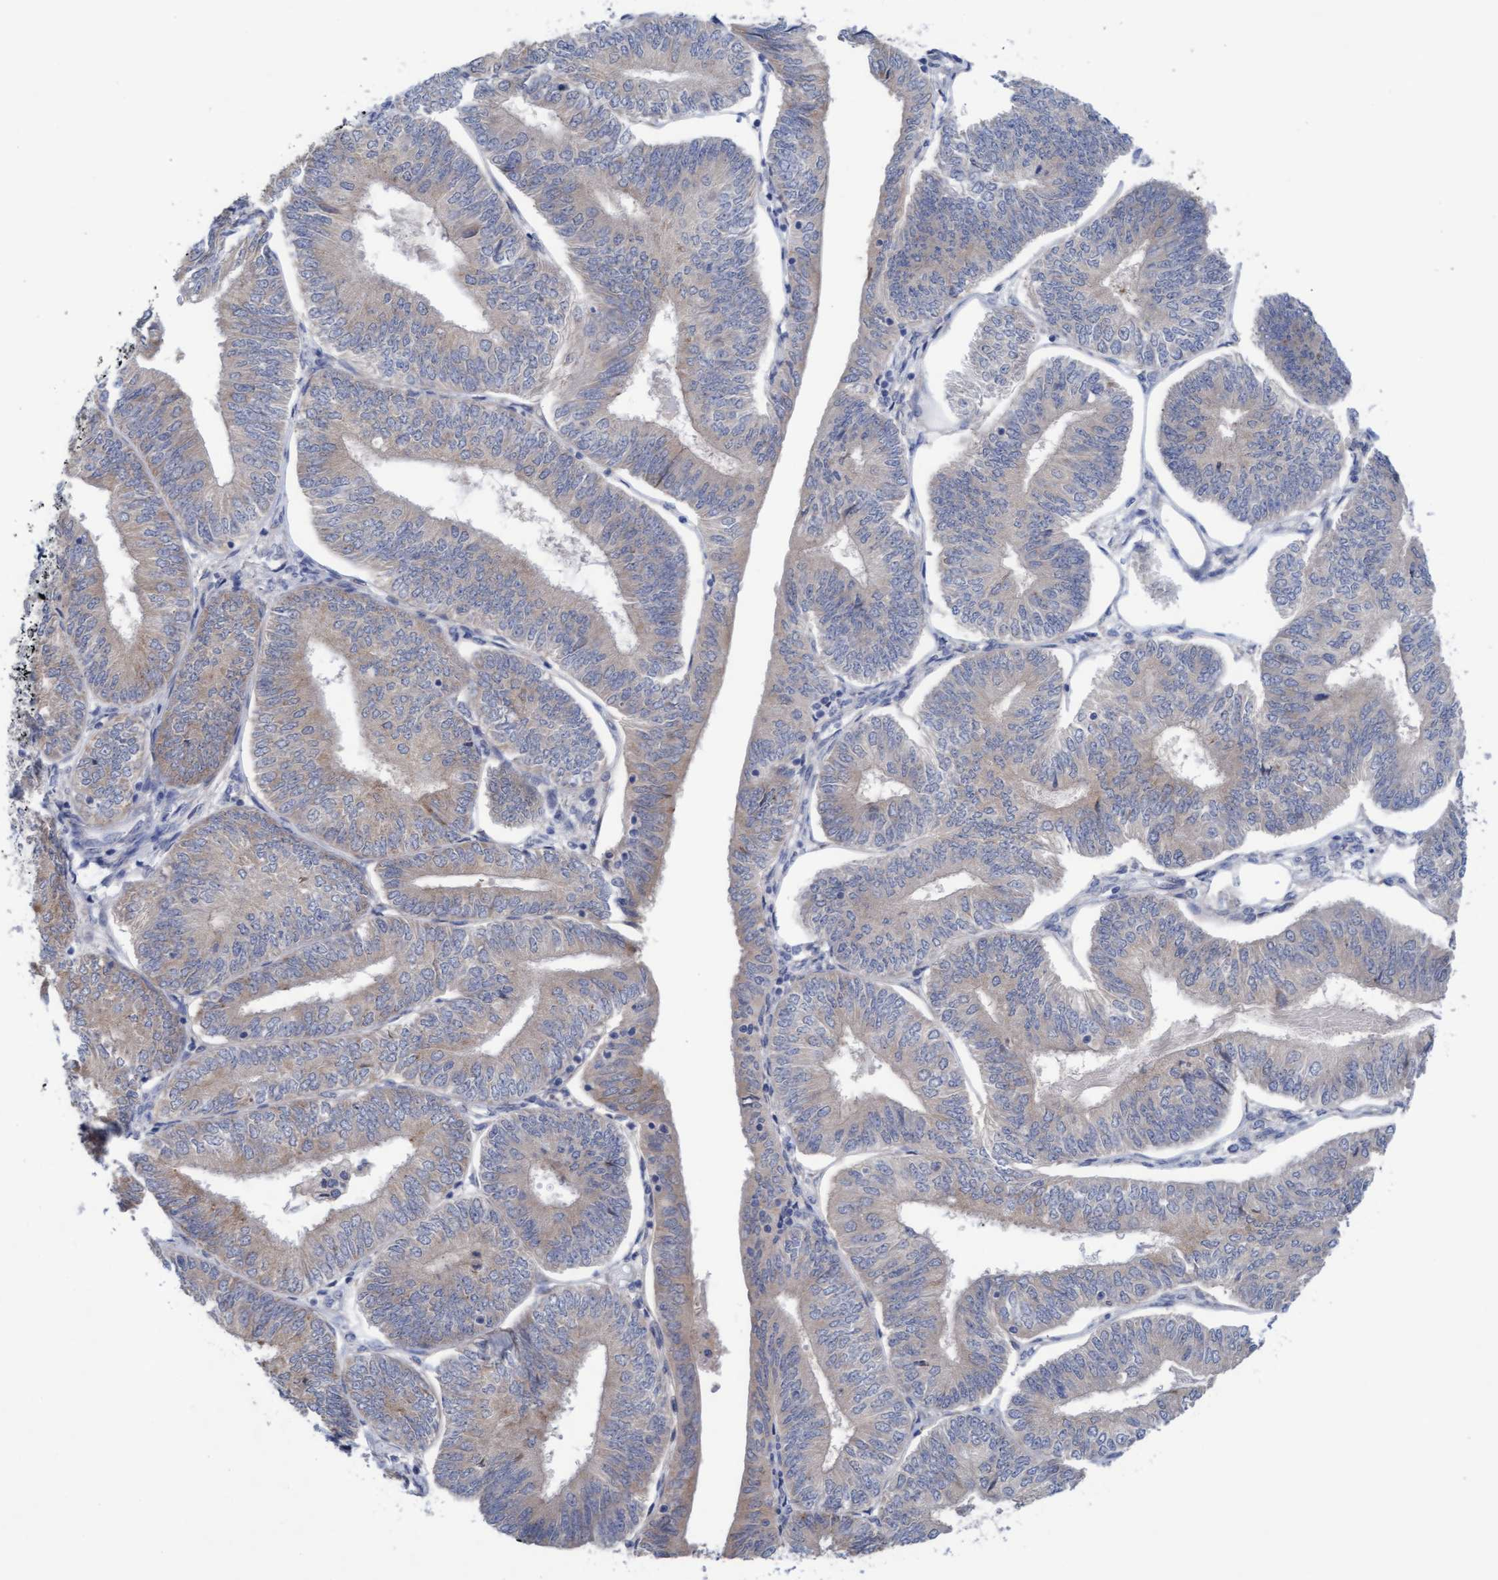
{"staining": {"intensity": "weak", "quantity": "25%-75%", "location": "cytoplasmic/membranous"}, "tissue": "endometrial cancer", "cell_type": "Tumor cells", "image_type": "cancer", "snomed": [{"axis": "morphology", "description": "Adenocarcinoma, NOS"}, {"axis": "topography", "description": "Endometrium"}], "caption": "Protein expression analysis of human adenocarcinoma (endometrial) reveals weak cytoplasmic/membranous expression in about 25%-75% of tumor cells. (IHC, brightfield microscopy, high magnification).", "gene": "PLCD1", "patient": {"sex": "female", "age": 58}}